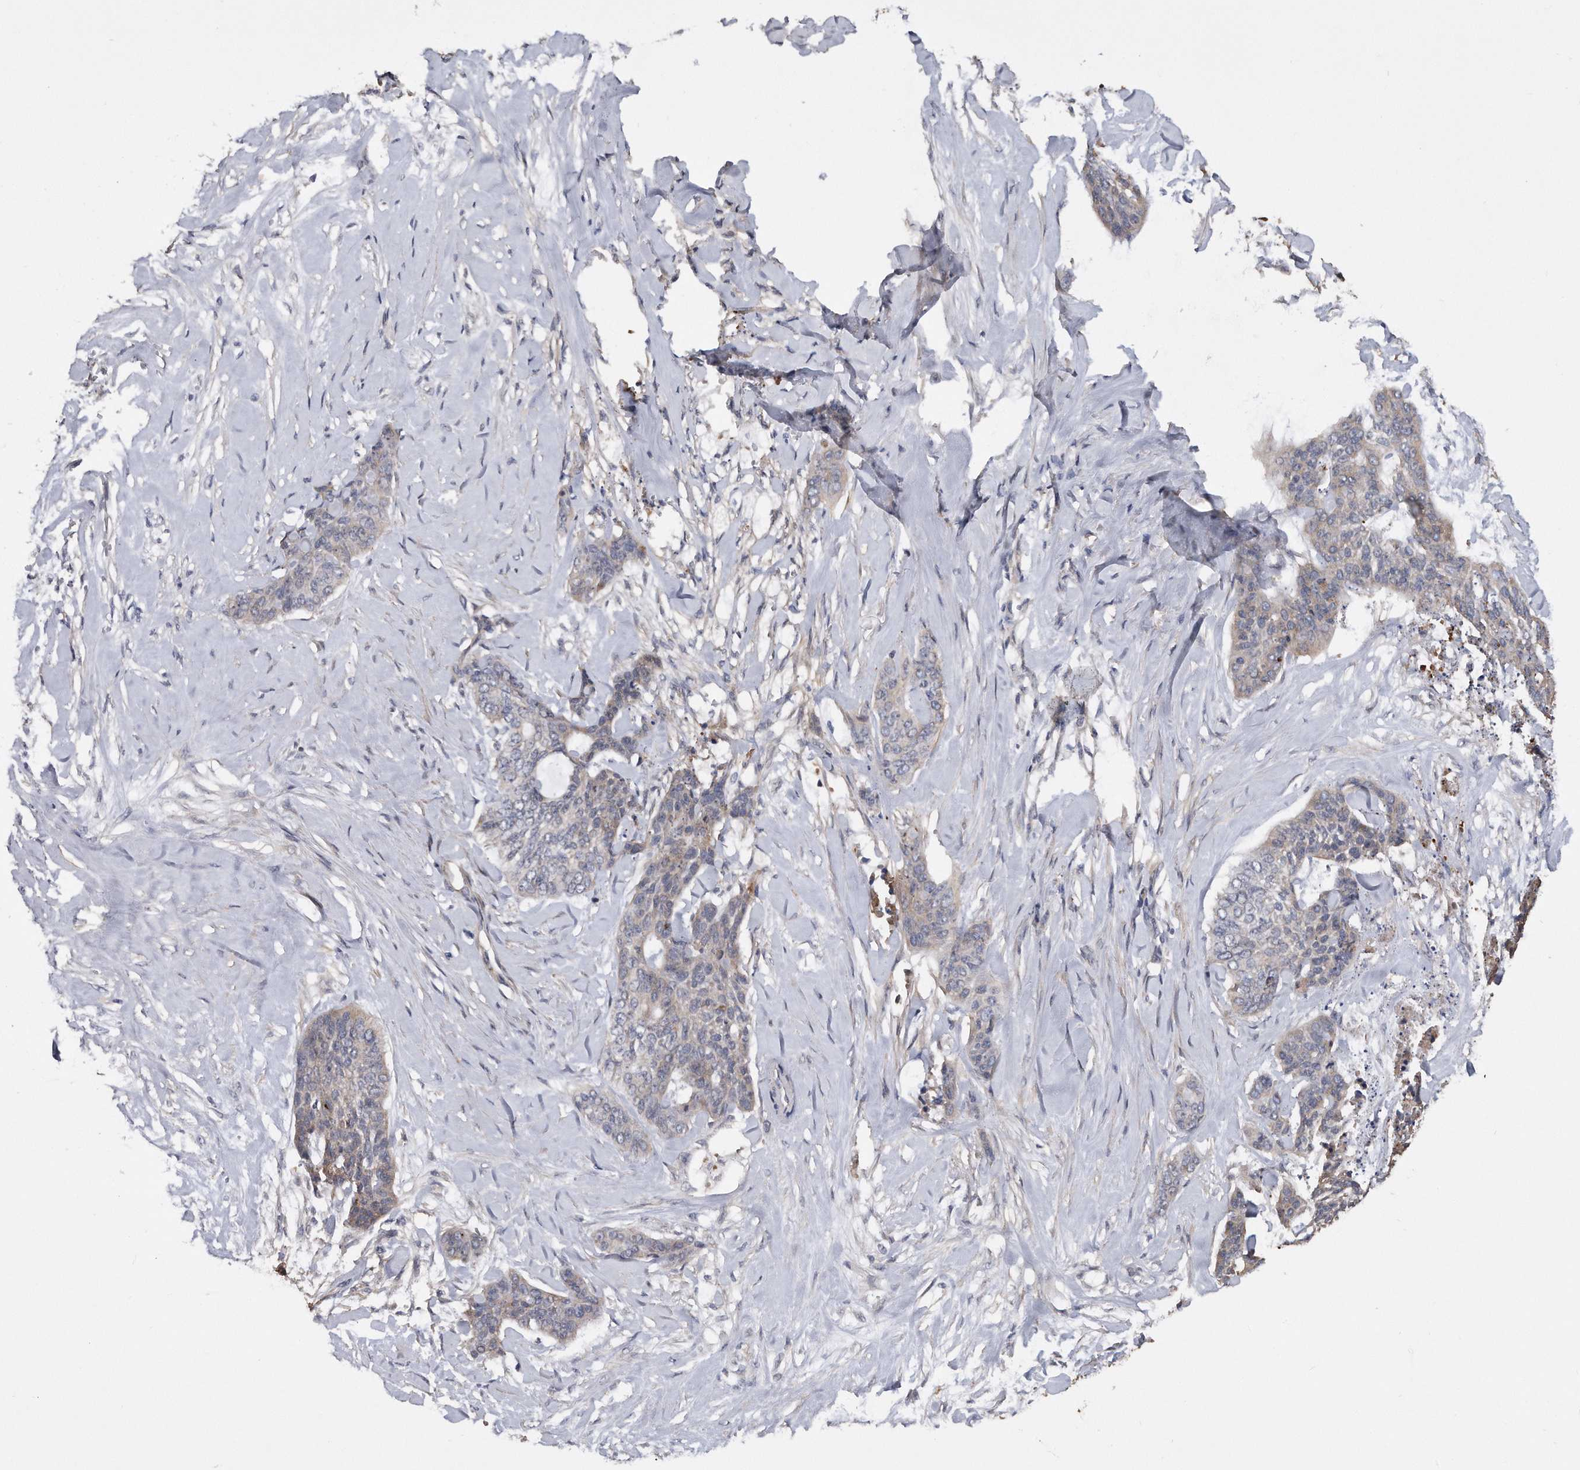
{"staining": {"intensity": "weak", "quantity": "25%-75%", "location": "cytoplasmic/membranous"}, "tissue": "skin cancer", "cell_type": "Tumor cells", "image_type": "cancer", "snomed": [{"axis": "morphology", "description": "Basal cell carcinoma"}, {"axis": "topography", "description": "Skin"}], "caption": "The photomicrograph reveals immunohistochemical staining of skin cancer (basal cell carcinoma). There is weak cytoplasmic/membranous staining is identified in approximately 25%-75% of tumor cells. (IHC, brightfield microscopy, high magnification).", "gene": "KCND3", "patient": {"sex": "female", "age": 64}}